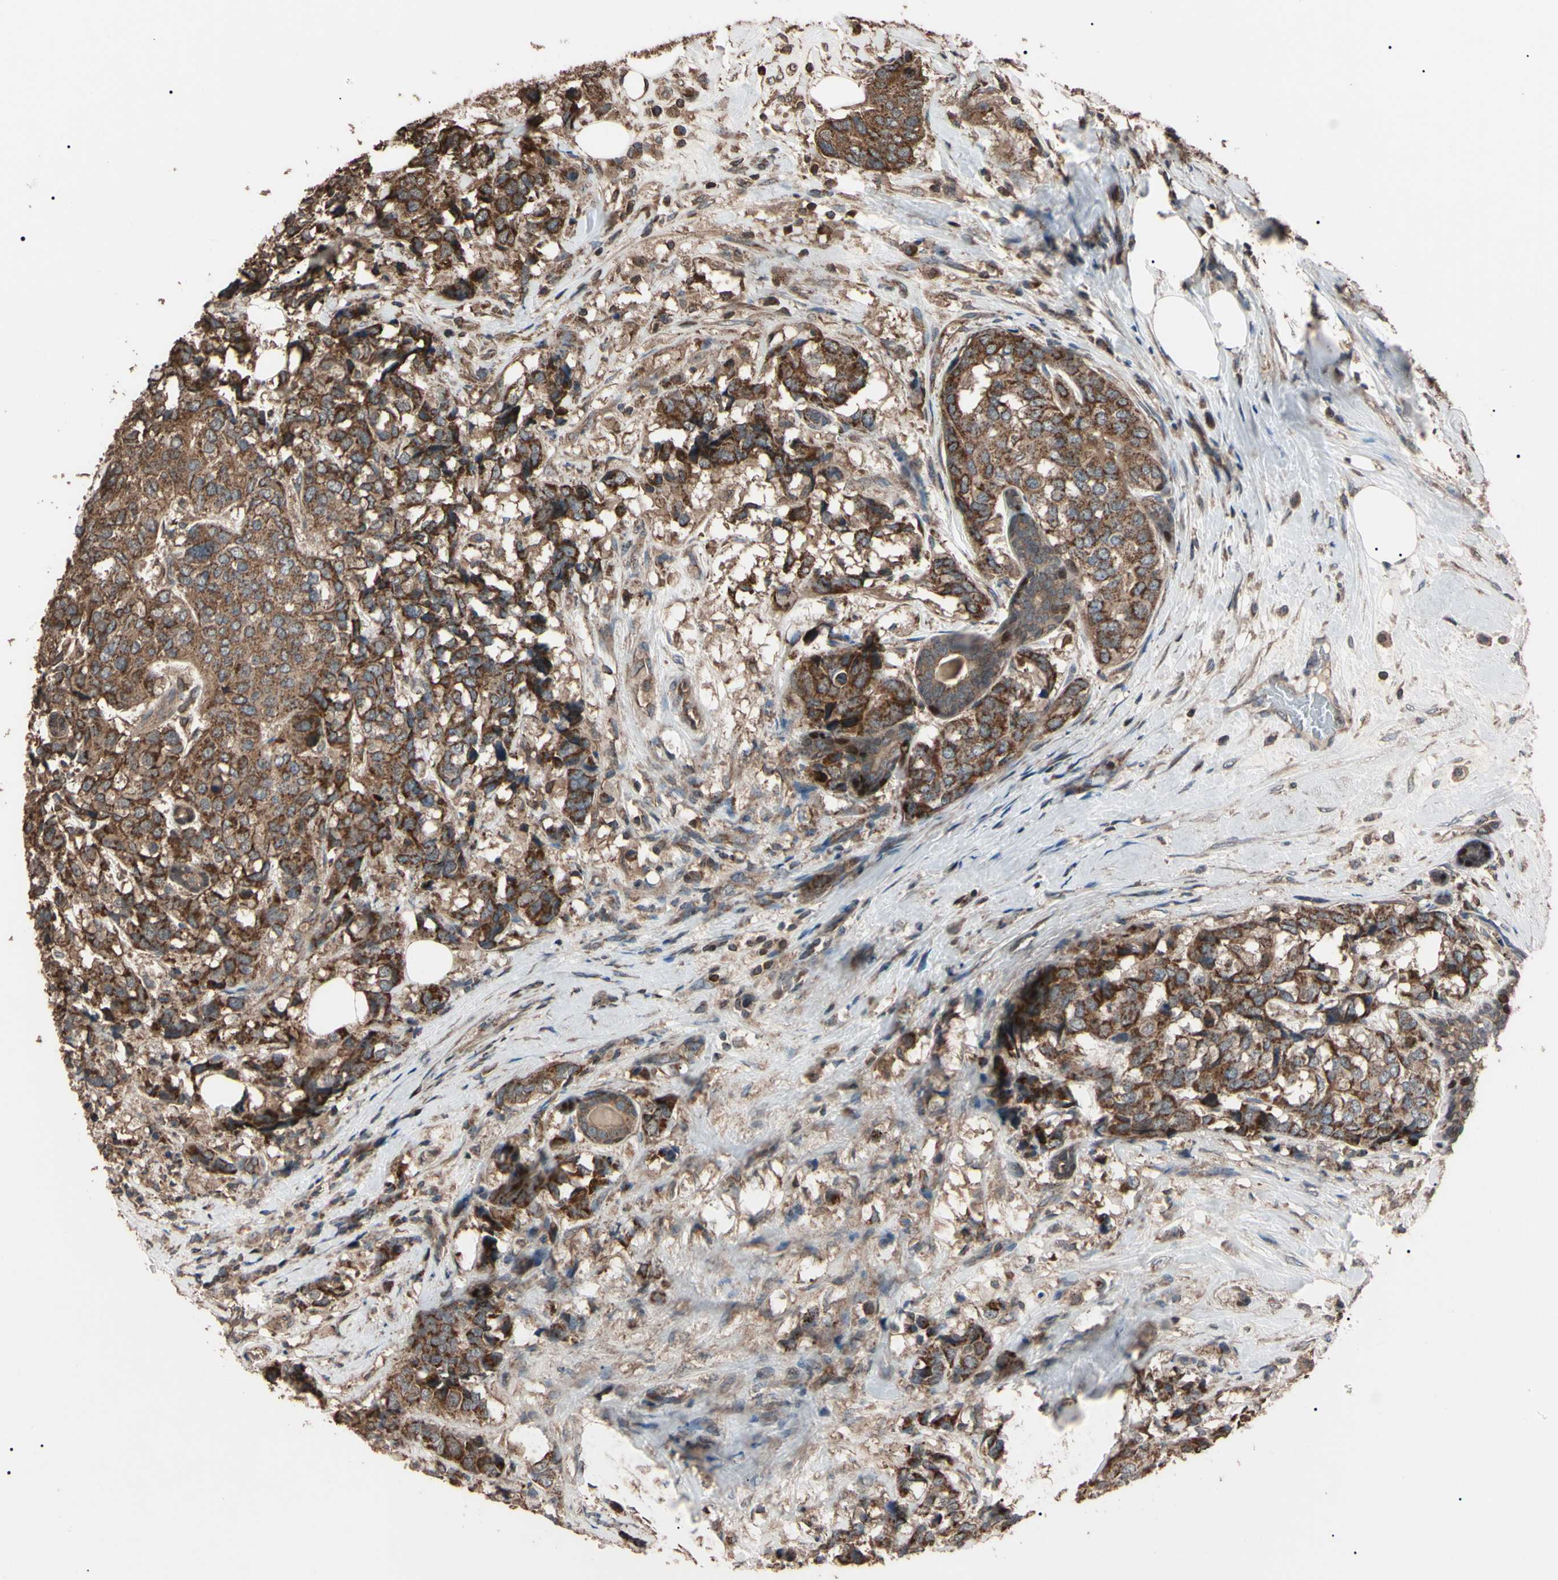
{"staining": {"intensity": "moderate", "quantity": "25%-75%", "location": "cytoplasmic/membranous"}, "tissue": "breast cancer", "cell_type": "Tumor cells", "image_type": "cancer", "snomed": [{"axis": "morphology", "description": "Lobular carcinoma"}, {"axis": "topography", "description": "Breast"}], "caption": "This is a photomicrograph of IHC staining of breast cancer (lobular carcinoma), which shows moderate positivity in the cytoplasmic/membranous of tumor cells.", "gene": "TNFRSF1A", "patient": {"sex": "female", "age": 59}}